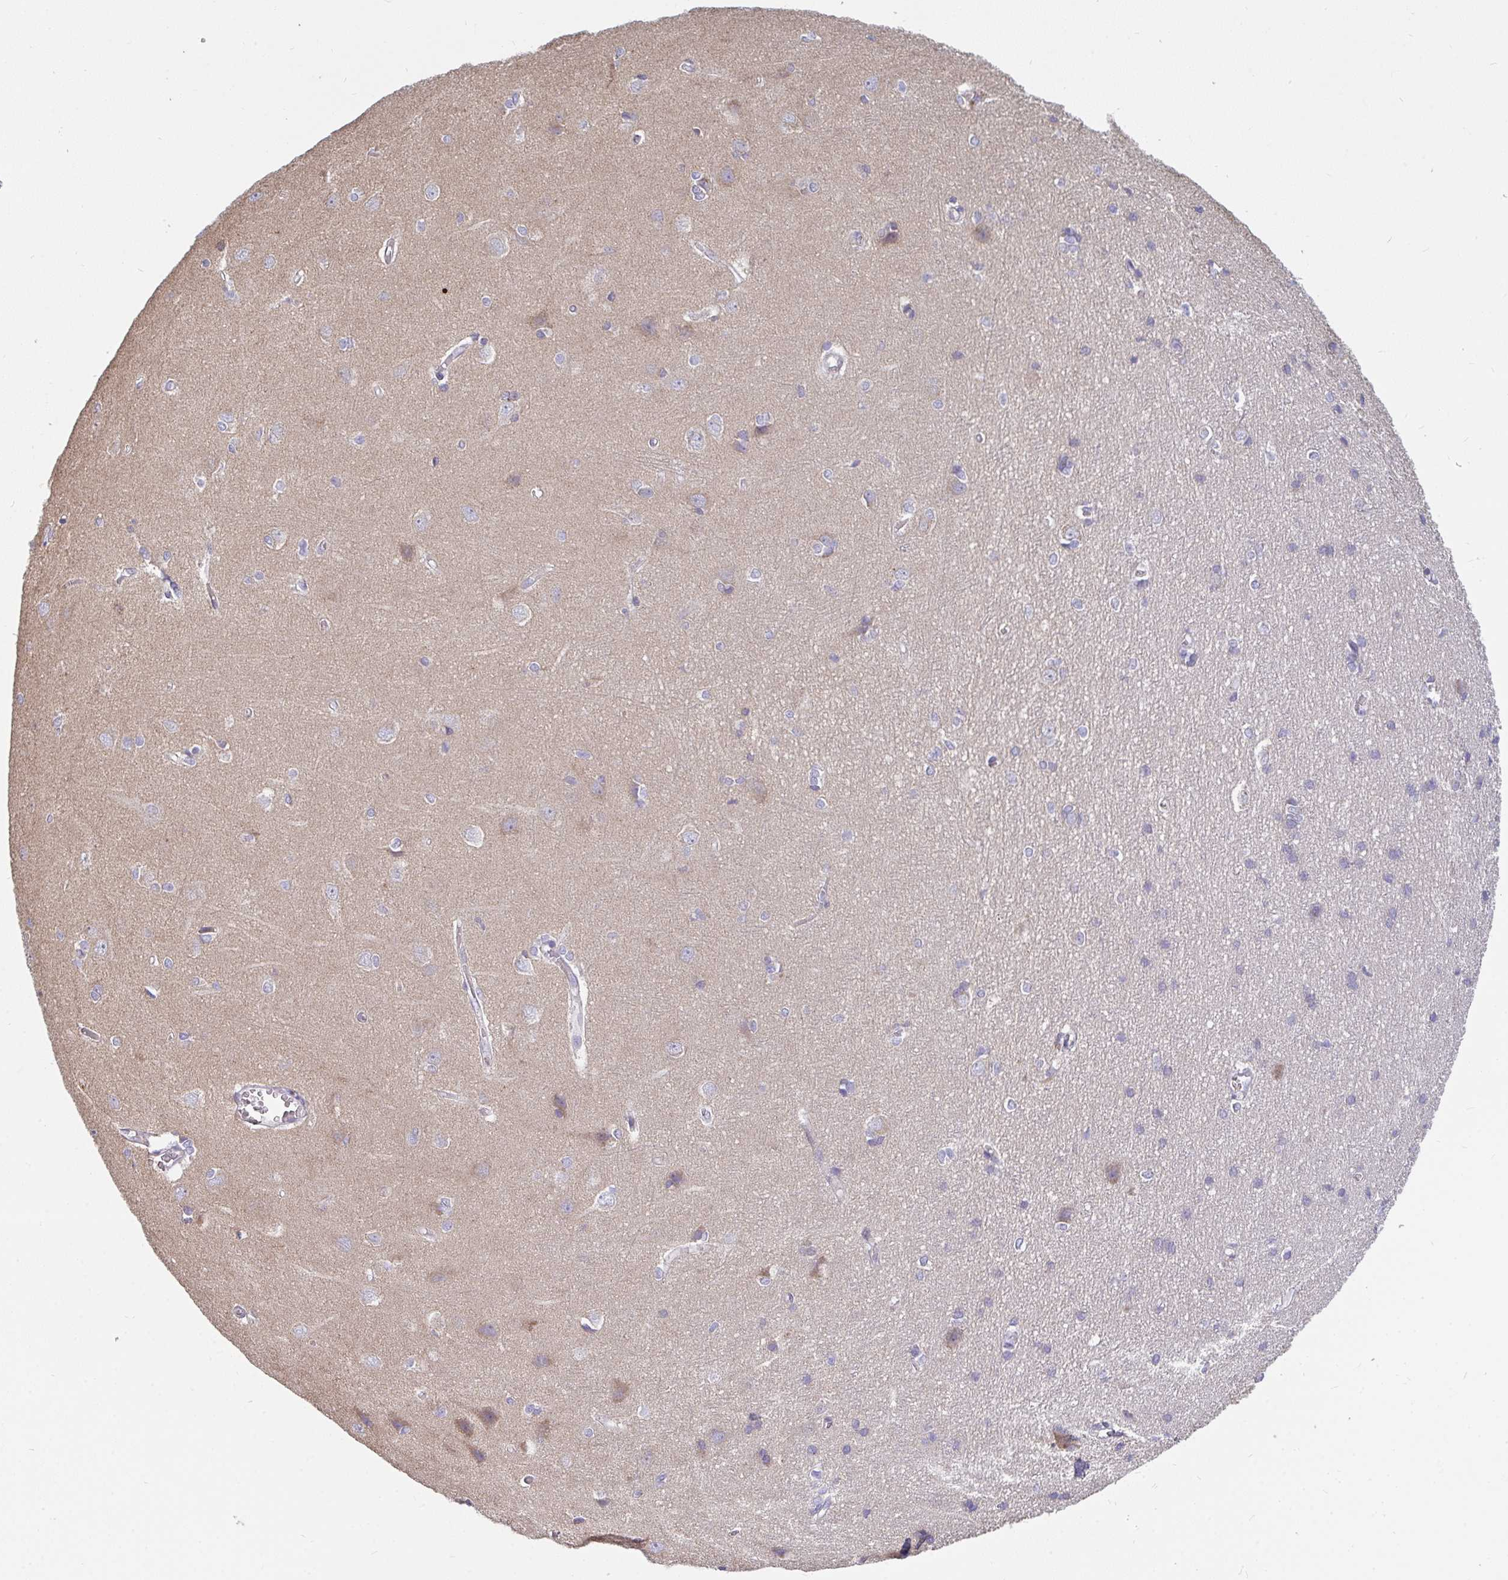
{"staining": {"intensity": "negative", "quantity": "none", "location": "none"}, "tissue": "cerebral cortex", "cell_type": "Endothelial cells", "image_type": "normal", "snomed": [{"axis": "morphology", "description": "Normal tissue, NOS"}, {"axis": "topography", "description": "Cerebral cortex"}], "caption": "Histopathology image shows no significant protein staining in endothelial cells of unremarkable cerebral cortex.", "gene": "FAHD1", "patient": {"sex": "male", "age": 37}}